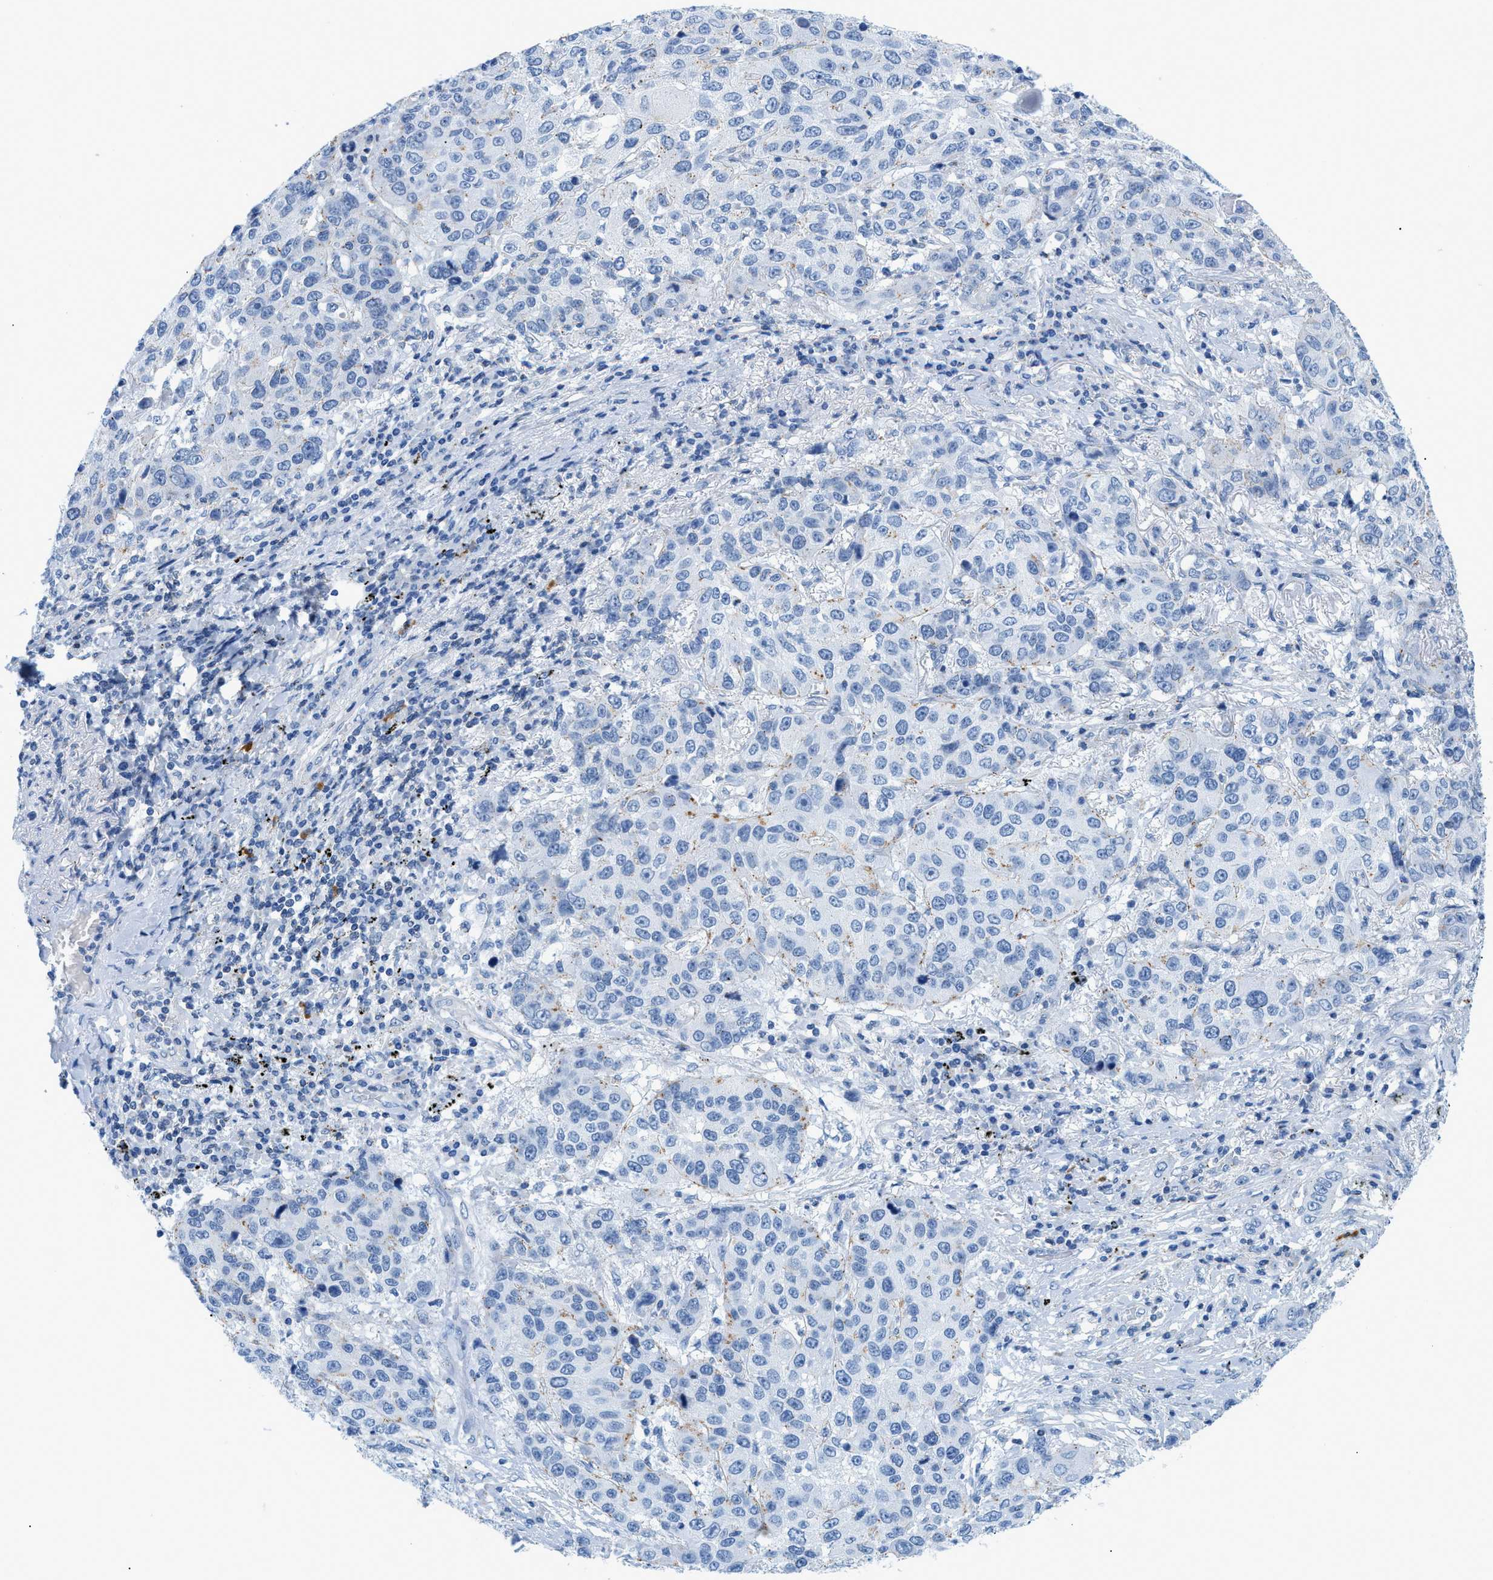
{"staining": {"intensity": "negative", "quantity": "none", "location": "none"}, "tissue": "lung cancer", "cell_type": "Tumor cells", "image_type": "cancer", "snomed": [{"axis": "morphology", "description": "Squamous cell carcinoma, NOS"}, {"axis": "topography", "description": "Lung"}], "caption": "DAB immunohistochemical staining of human lung cancer (squamous cell carcinoma) exhibits no significant expression in tumor cells.", "gene": "FDCSP", "patient": {"sex": "male", "age": 57}}